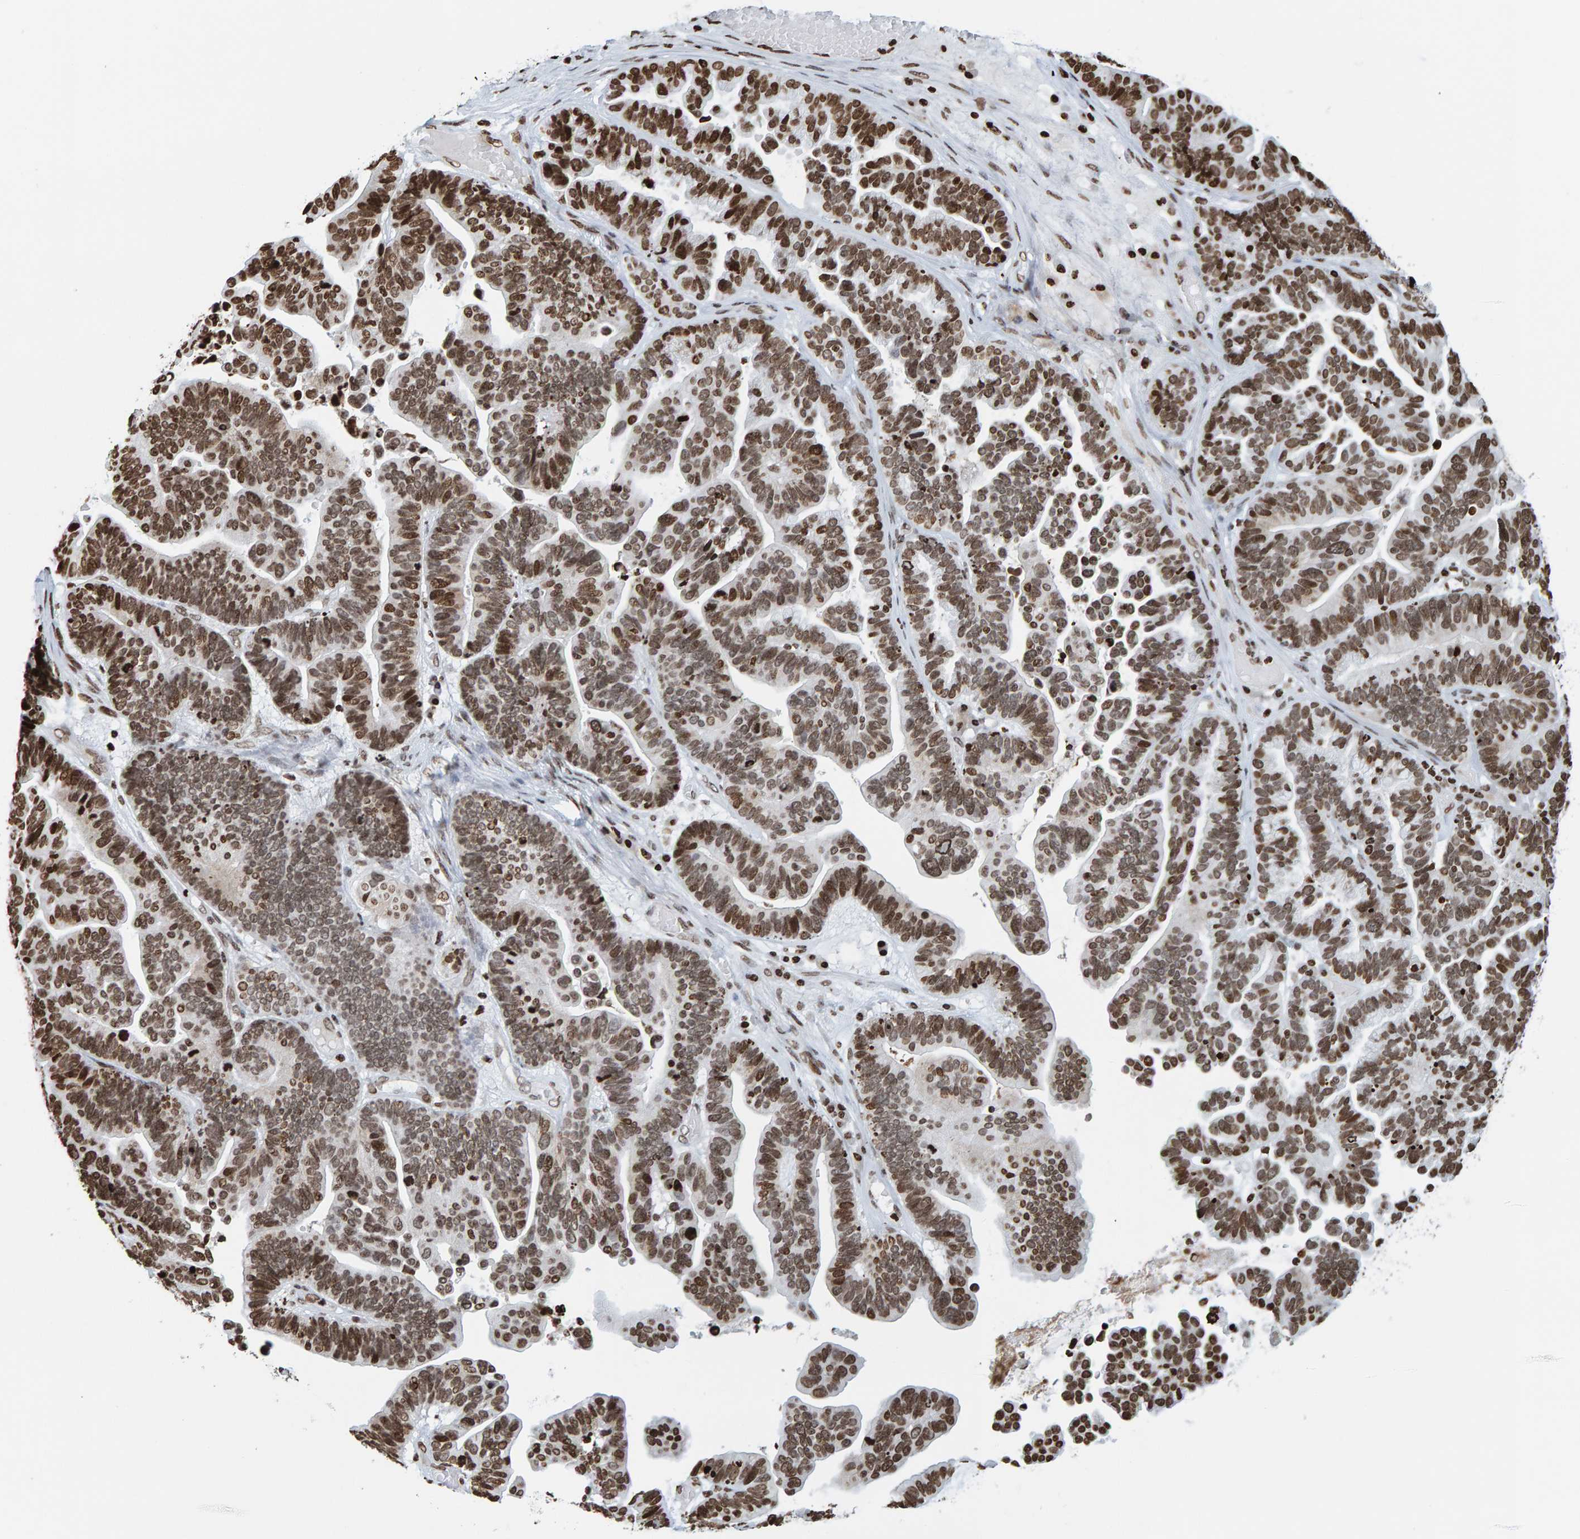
{"staining": {"intensity": "moderate", "quantity": ">75%", "location": "nuclear"}, "tissue": "ovarian cancer", "cell_type": "Tumor cells", "image_type": "cancer", "snomed": [{"axis": "morphology", "description": "Cystadenocarcinoma, serous, NOS"}, {"axis": "topography", "description": "Ovary"}], "caption": "A brown stain shows moderate nuclear expression of a protein in ovarian serous cystadenocarcinoma tumor cells.", "gene": "BRF2", "patient": {"sex": "female", "age": 56}}